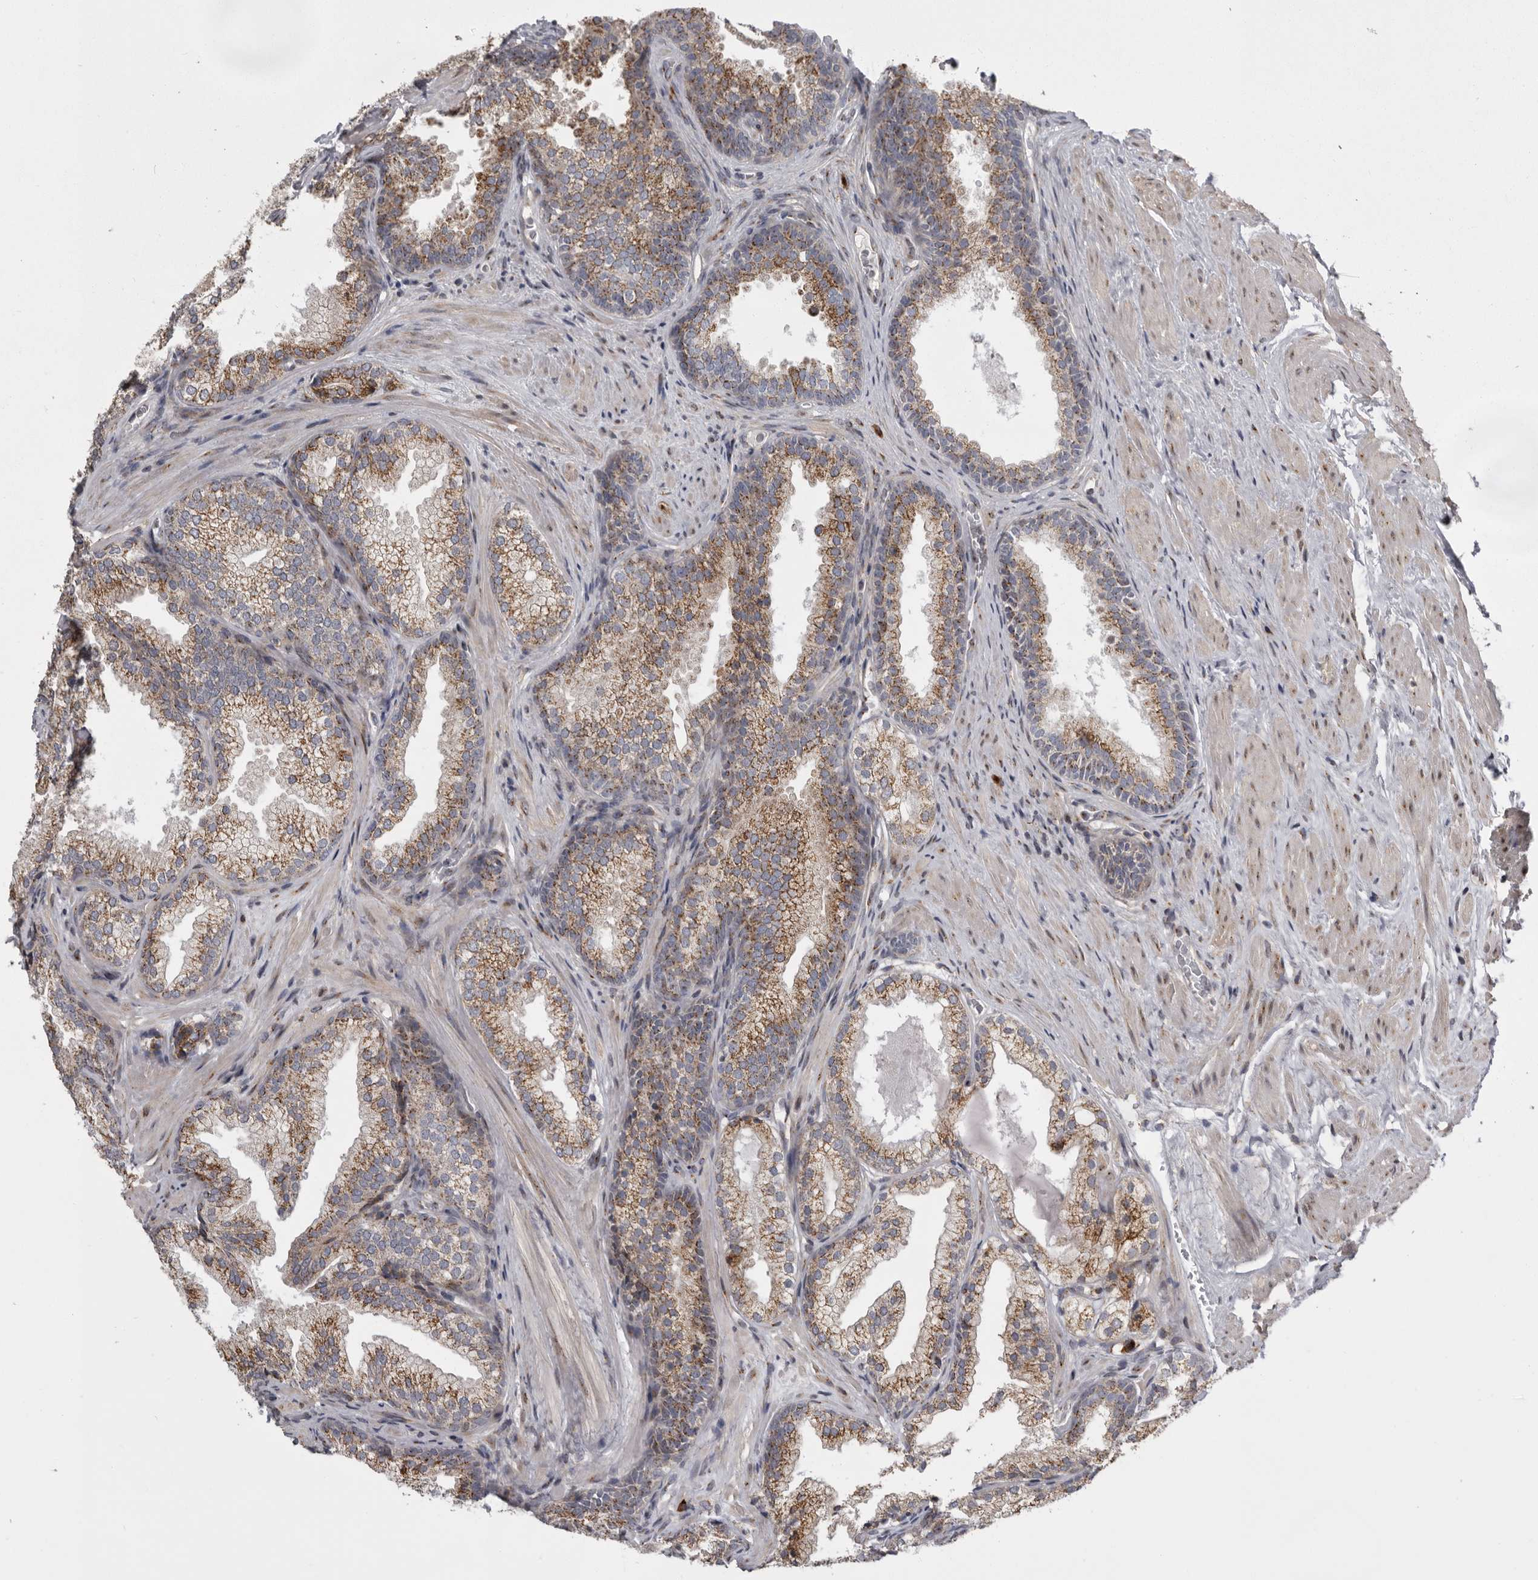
{"staining": {"intensity": "moderate", "quantity": ">75%", "location": "cytoplasmic/membranous"}, "tissue": "prostate", "cell_type": "Glandular cells", "image_type": "normal", "snomed": [{"axis": "morphology", "description": "Normal tissue, NOS"}, {"axis": "topography", "description": "Prostate"}], "caption": "Approximately >75% of glandular cells in normal human prostate reveal moderate cytoplasmic/membranous protein positivity as visualized by brown immunohistochemical staining.", "gene": "WDR47", "patient": {"sex": "male", "age": 76}}